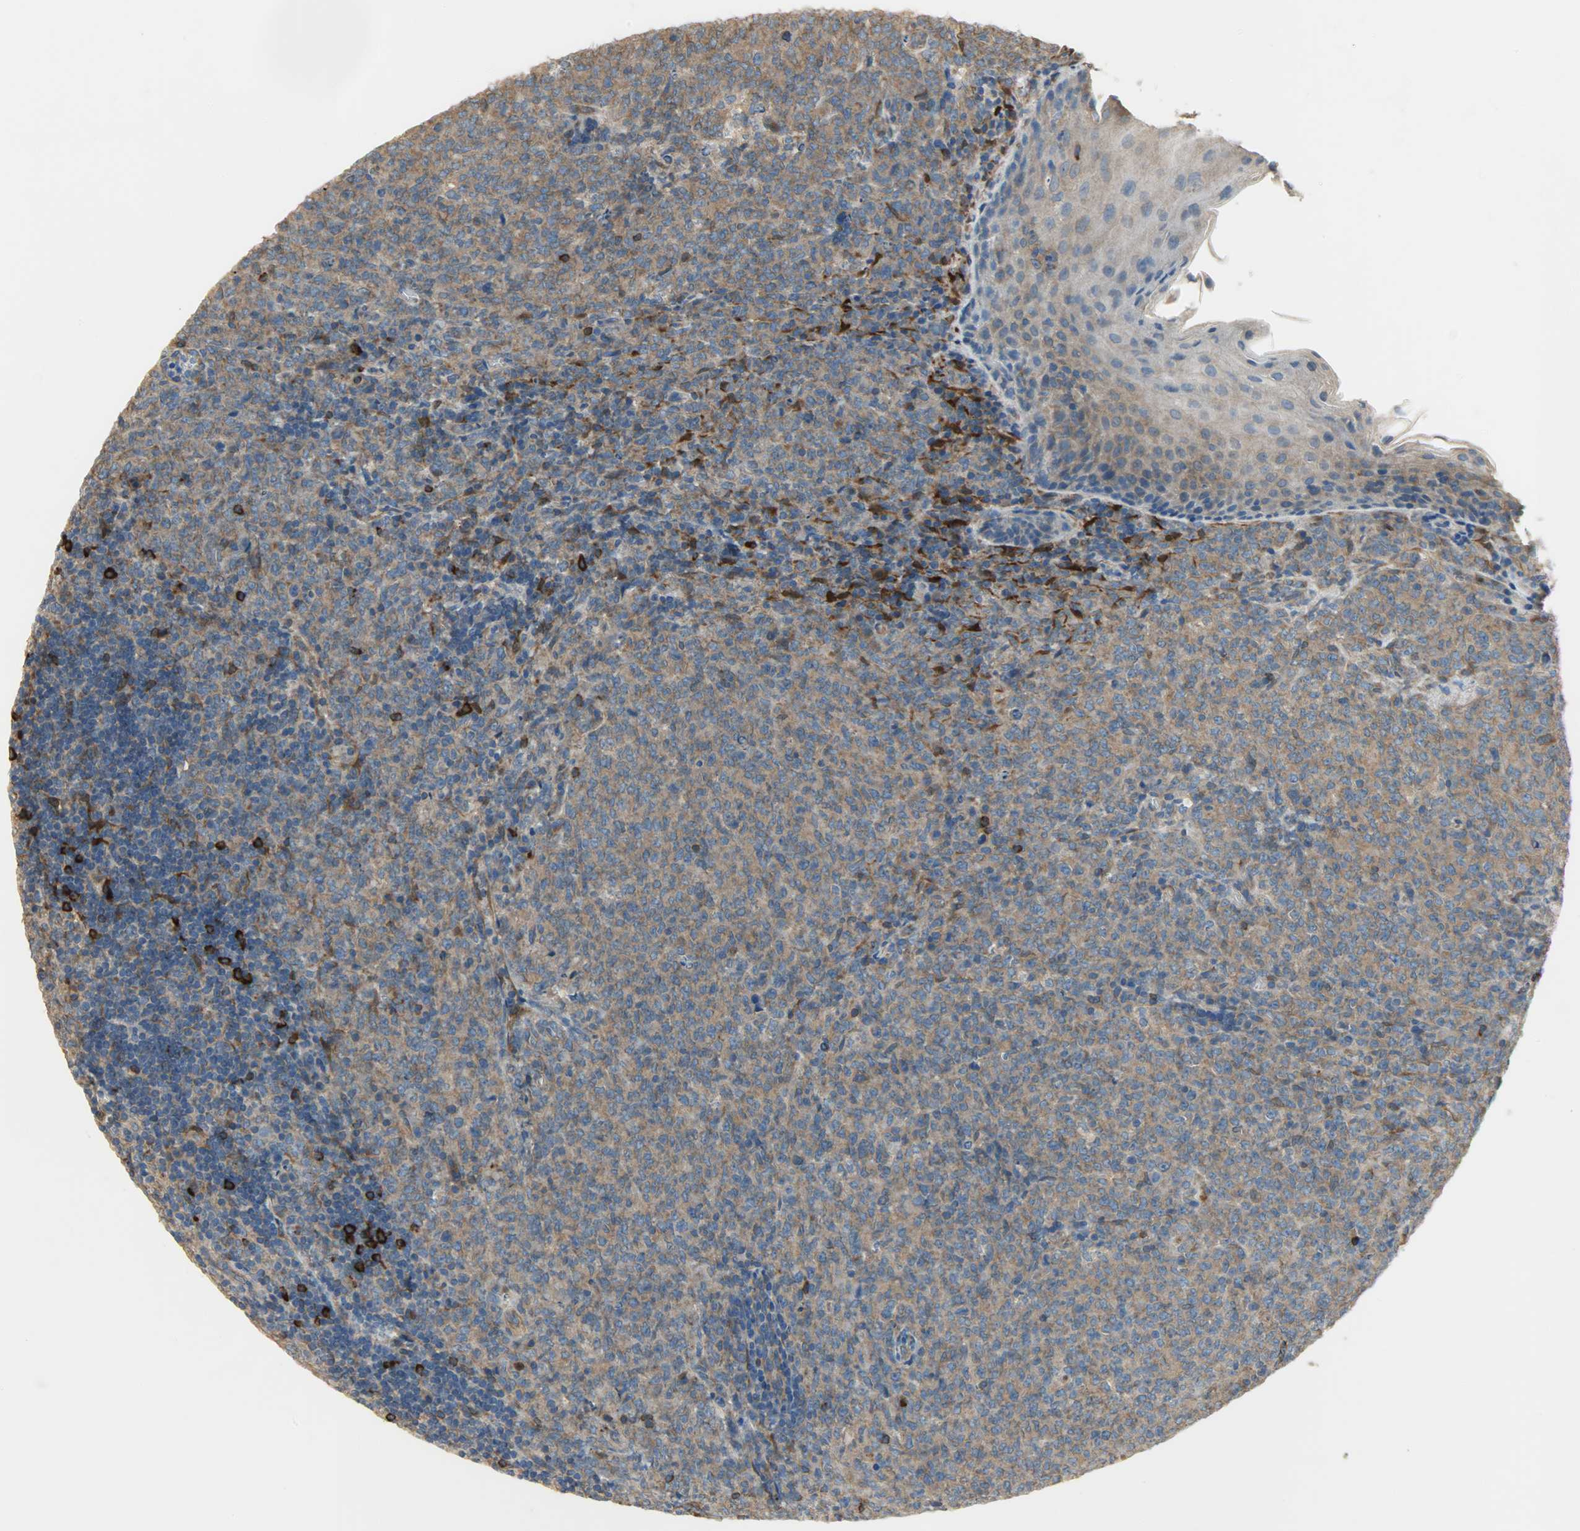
{"staining": {"intensity": "moderate", "quantity": ">75%", "location": "cytoplasmic/membranous"}, "tissue": "lymphoma", "cell_type": "Tumor cells", "image_type": "cancer", "snomed": [{"axis": "morphology", "description": "Malignant lymphoma, non-Hodgkin's type, High grade"}, {"axis": "topography", "description": "Tonsil"}], "caption": "About >75% of tumor cells in human high-grade malignant lymphoma, non-Hodgkin's type demonstrate moderate cytoplasmic/membranous protein staining as visualized by brown immunohistochemical staining.", "gene": "C1orf198", "patient": {"sex": "female", "age": 36}}